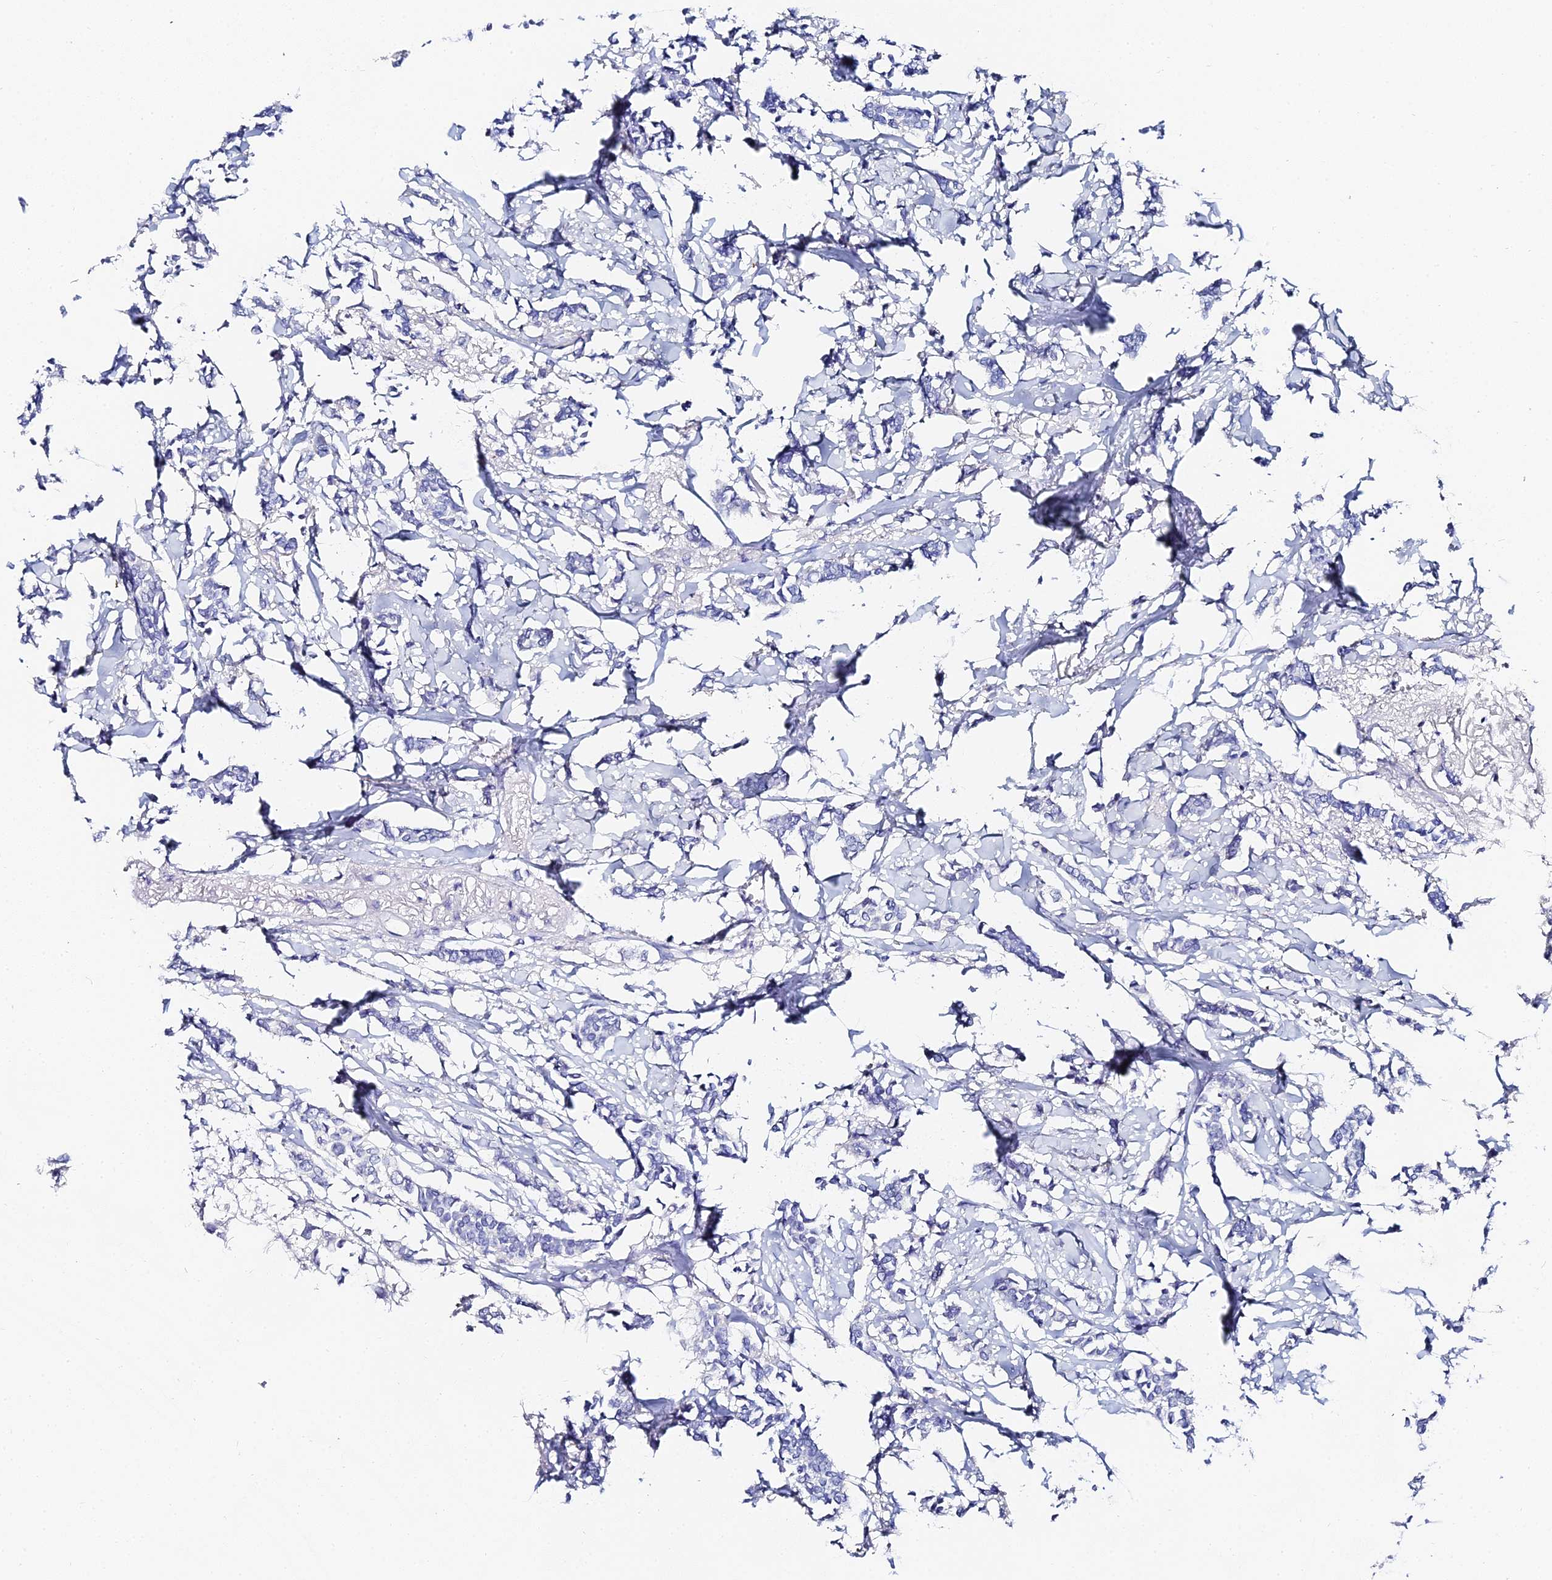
{"staining": {"intensity": "negative", "quantity": "none", "location": "none"}, "tissue": "breast cancer", "cell_type": "Tumor cells", "image_type": "cancer", "snomed": [{"axis": "morphology", "description": "Duct carcinoma"}, {"axis": "topography", "description": "Breast"}], "caption": "There is no significant expression in tumor cells of invasive ductal carcinoma (breast).", "gene": "KRT17", "patient": {"sex": "female", "age": 41}}